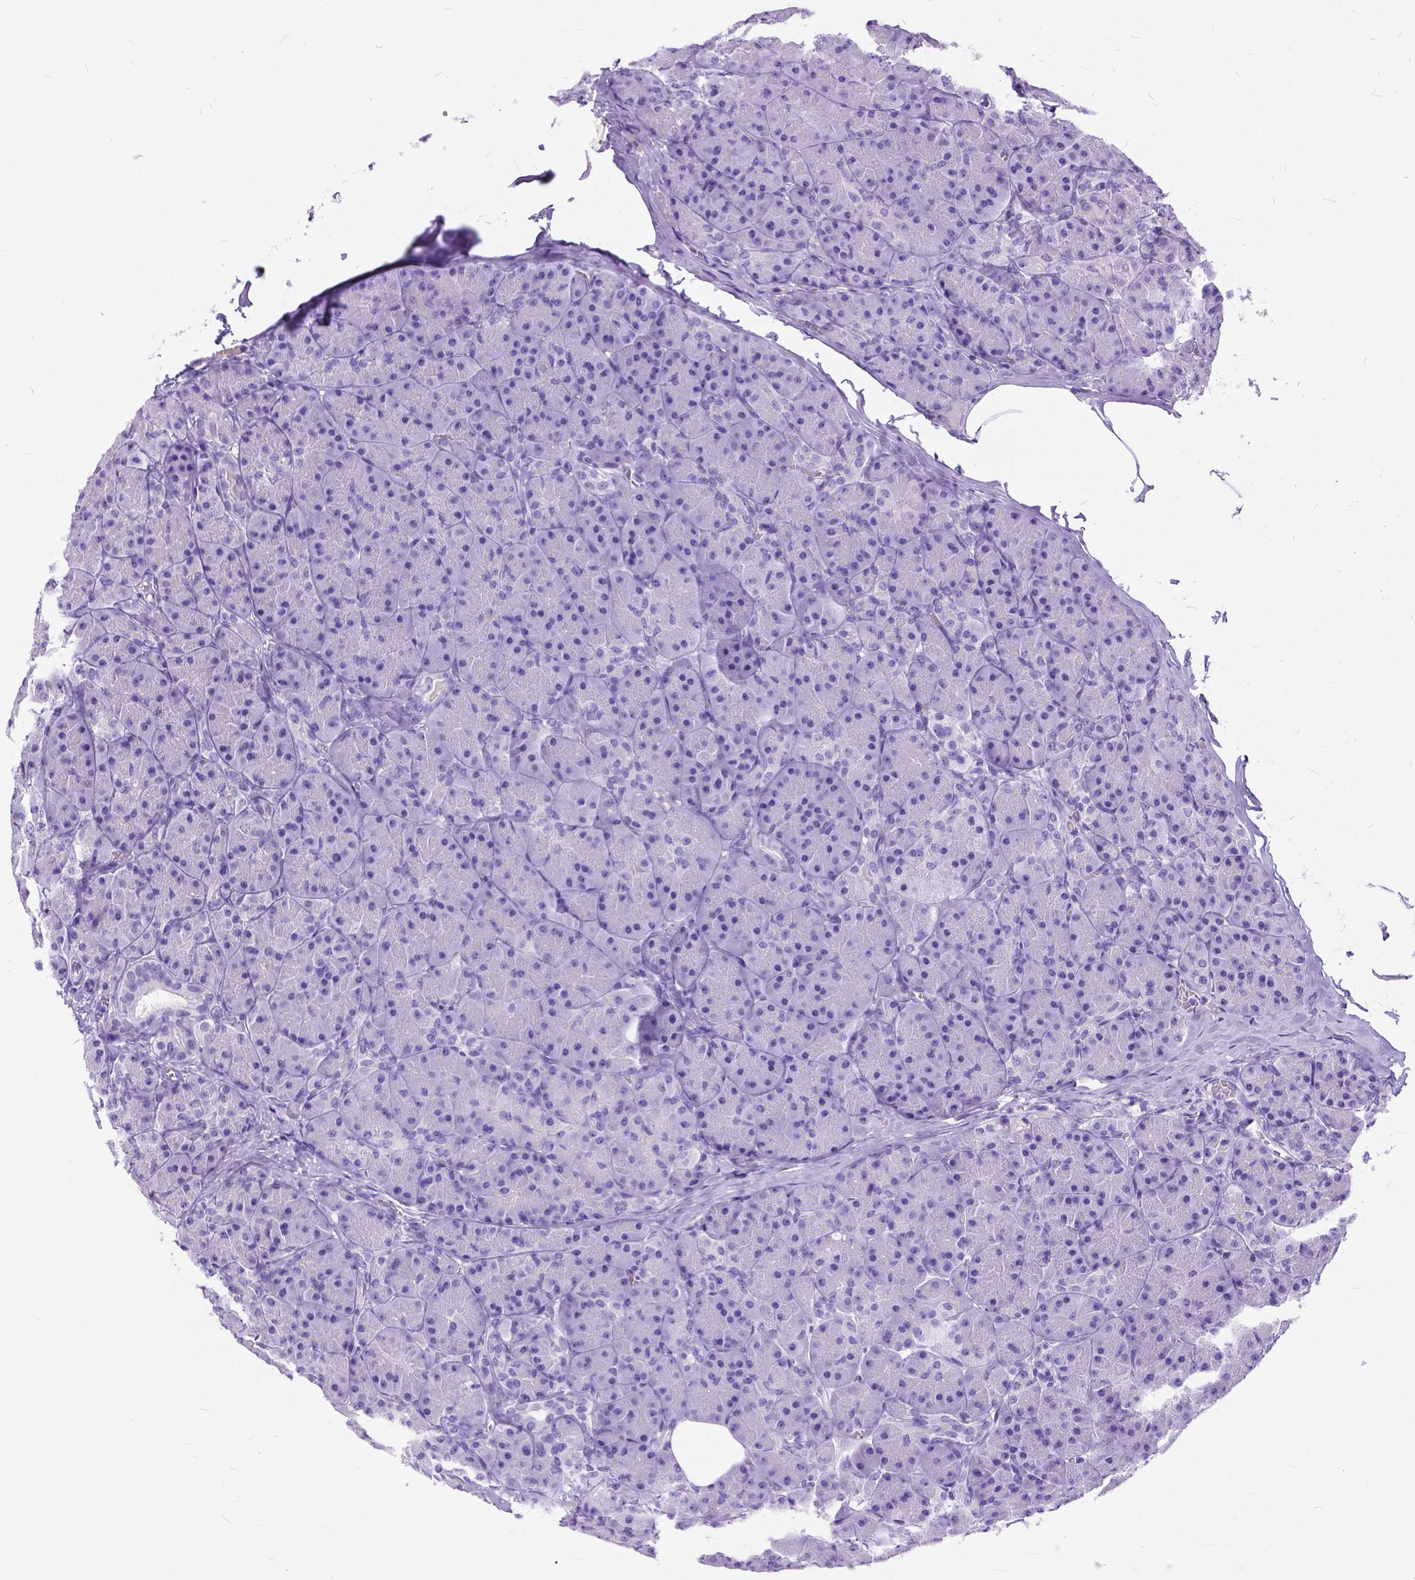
{"staining": {"intensity": "negative", "quantity": "none", "location": "none"}, "tissue": "pancreas", "cell_type": "Exocrine glandular cells", "image_type": "normal", "snomed": [{"axis": "morphology", "description": "Normal tissue, NOS"}, {"axis": "topography", "description": "Pancreas"}], "caption": "Protein analysis of benign pancreas displays no significant positivity in exocrine glandular cells. (DAB (3,3'-diaminobenzidine) immunohistochemistry visualized using brightfield microscopy, high magnification).", "gene": "C1QTNF3", "patient": {"sex": "male", "age": 57}}